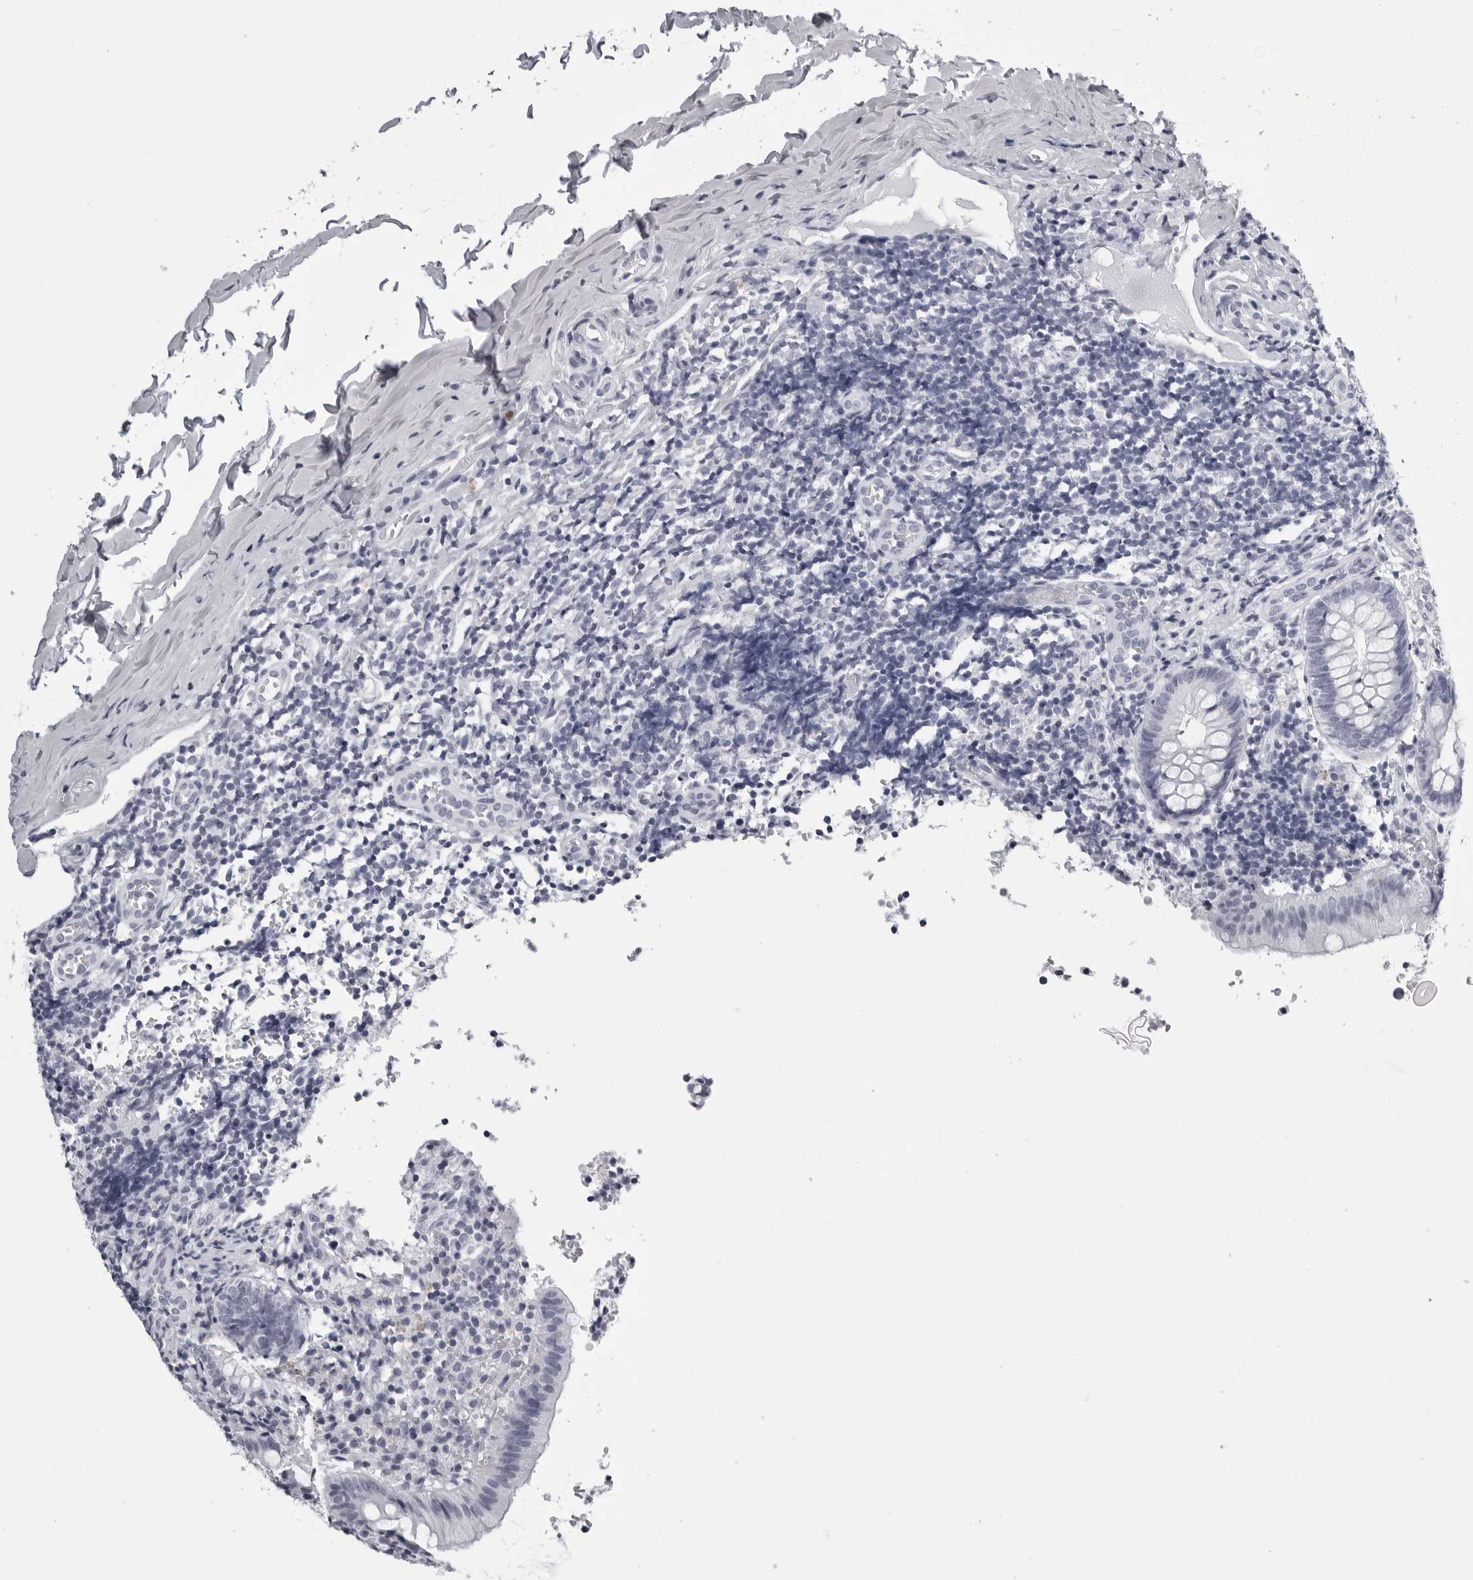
{"staining": {"intensity": "negative", "quantity": "none", "location": "none"}, "tissue": "appendix", "cell_type": "Glandular cells", "image_type": "normal", "snomed": [{"axis": "morphology", "description": "Normal tissue, NOS"}, {"axis": "topography", "description": "Appendix"}], "caption": "The histopathology image shows no significant positivity in glandular cells of appendix.", "gene": "BPIFA1", "patient": {"sex": "male", "age": 8}}